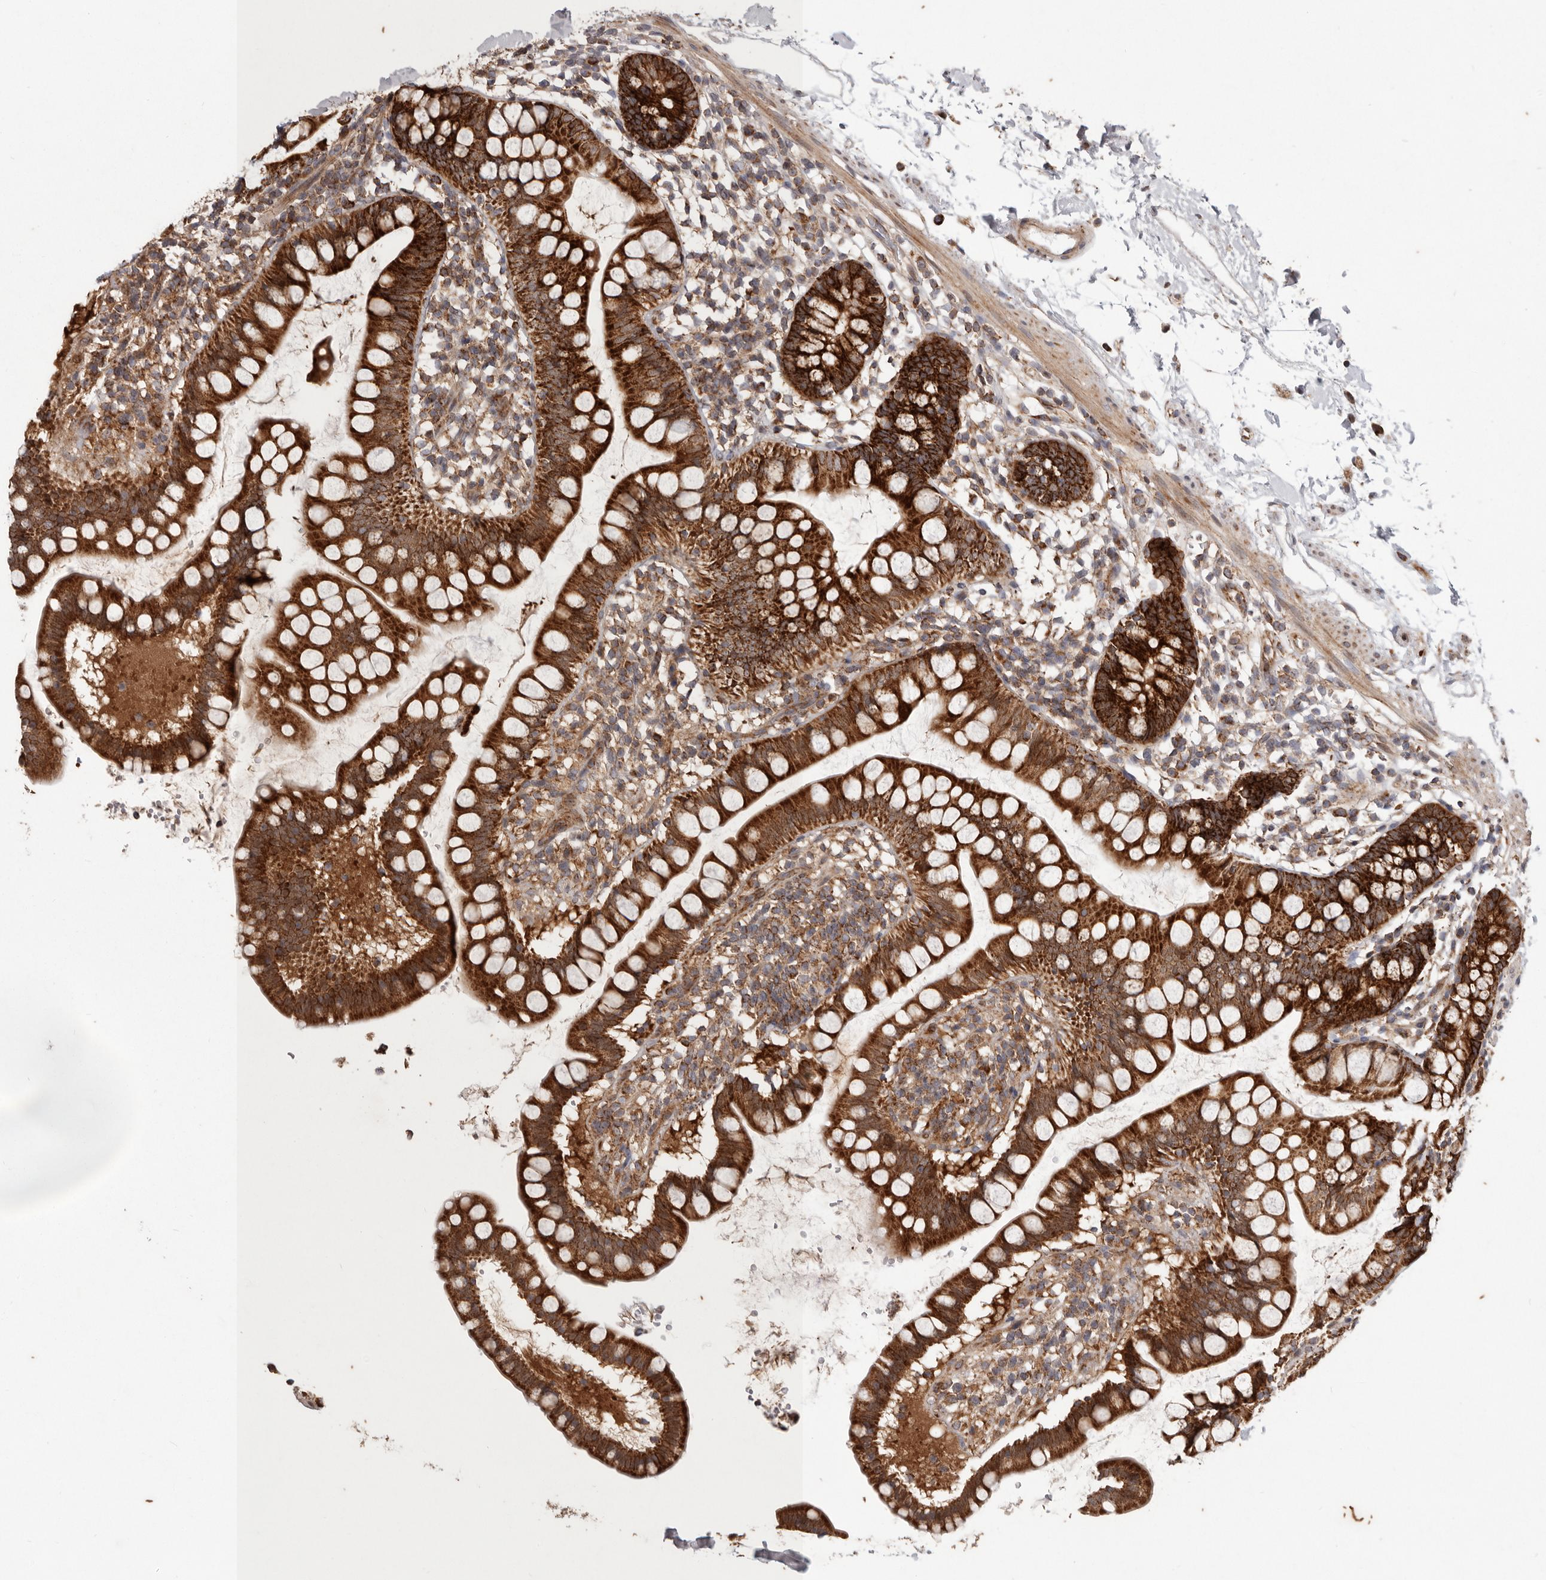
{"staining": {"intensity": "strong", "quantity": ">75%", "location": "cytoplasmic/membranous"}, "tissue": "small intestine", "cell_type": "Glandular cells", "image_type": "normal", "snomed": [{"axis": "morphology", "description": "Normal tissue, NOS"}, {"axis": "topography", "description": "Small intestine"}], "caption": "The micrograph reveals a brown stain indicating the presence of a protein in the cytoplasmic/membranous of glandular cells in small intestine. The staining was performed using DAB to visualize the protein expression in brown, while the nuclei were stained in blue with hematoxylin (Magnification: 20x).", "gene": "MRPS10", "patient": {"sex": "female", "age": 84}}